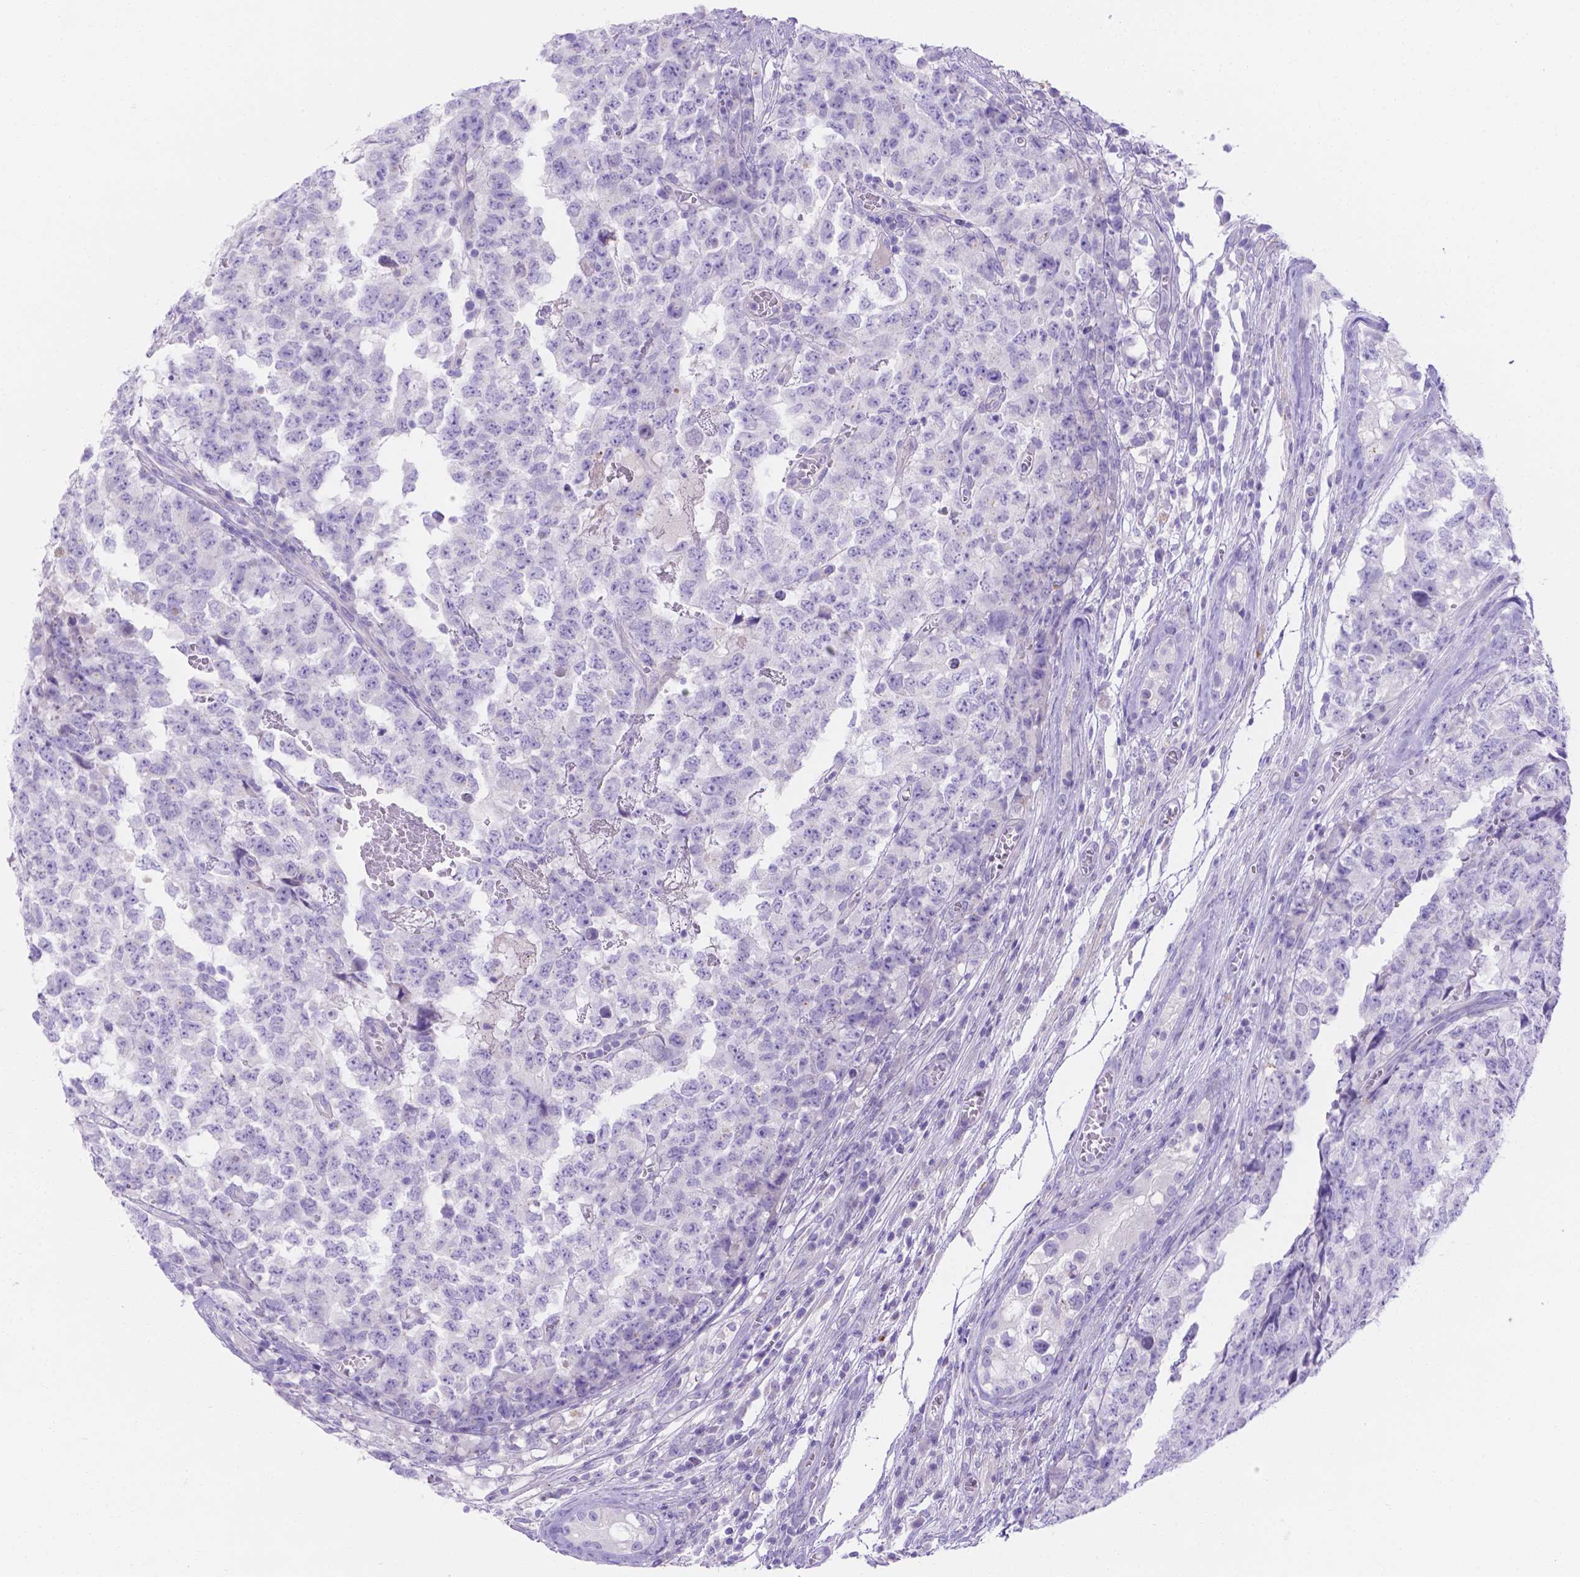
{"staining": {"intensity": "negative", "quantity": "none", "location": "none"}, "tissue": "testis cancer", "cell_type": "Tumor cells", "image_type": "cancer", "snomed": [{"axis": "morphology", "description": "Carcinoma, Embryonal, NOS"}, {"axis": "topography", "description": "Testis"}], "caption": "Protein analysis of testis embryonal carcinoma reveals no significant staining in tumor cells.", "gene": "MLN", "patient": {"sex": "male", "age": 23}}